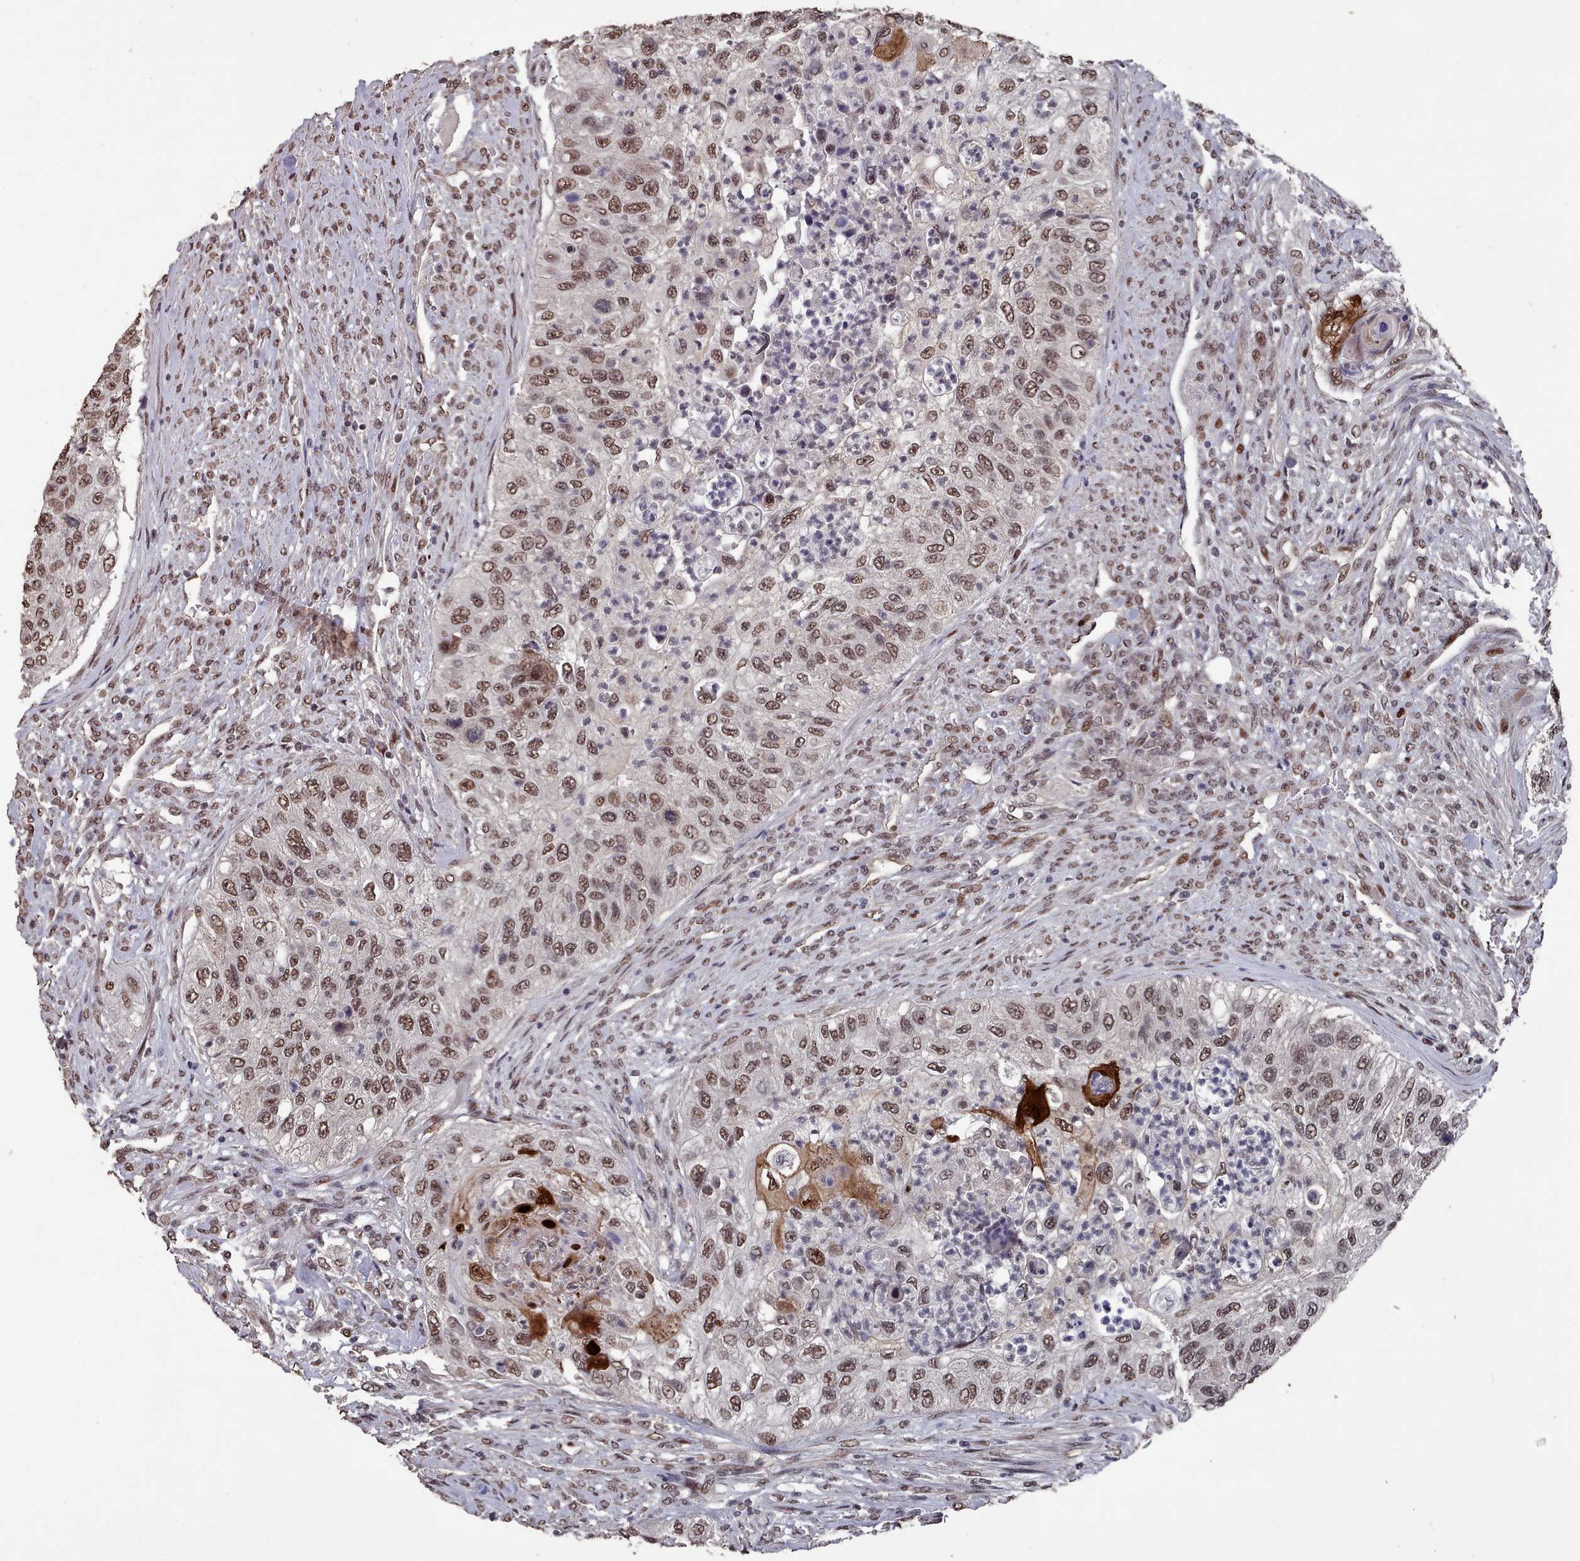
{"staining": {"intensity": "moderate", "quantity": ">75%", "location": "cytoplasmic/membranous,nuclear"}, "tissue": "urothelial cancer", "cell_type": "Tumor cells", "image_type": "cancer", "snomed": [{"axis": "morphology", "description": "Urothelial carcinoma, High grade"}, {"axis": "topography", "description": "Urinary bladder"}], "caption": "Approximately >75% of tumor cells in urothelial carcinoma (high-grade) show moderate cytoplasmic/membranous and nuclear protein positivity as visualized by brown immunohistochemical staining.", "gene": "PNRC2", "patient": {"sex": "female", "age": 60}}